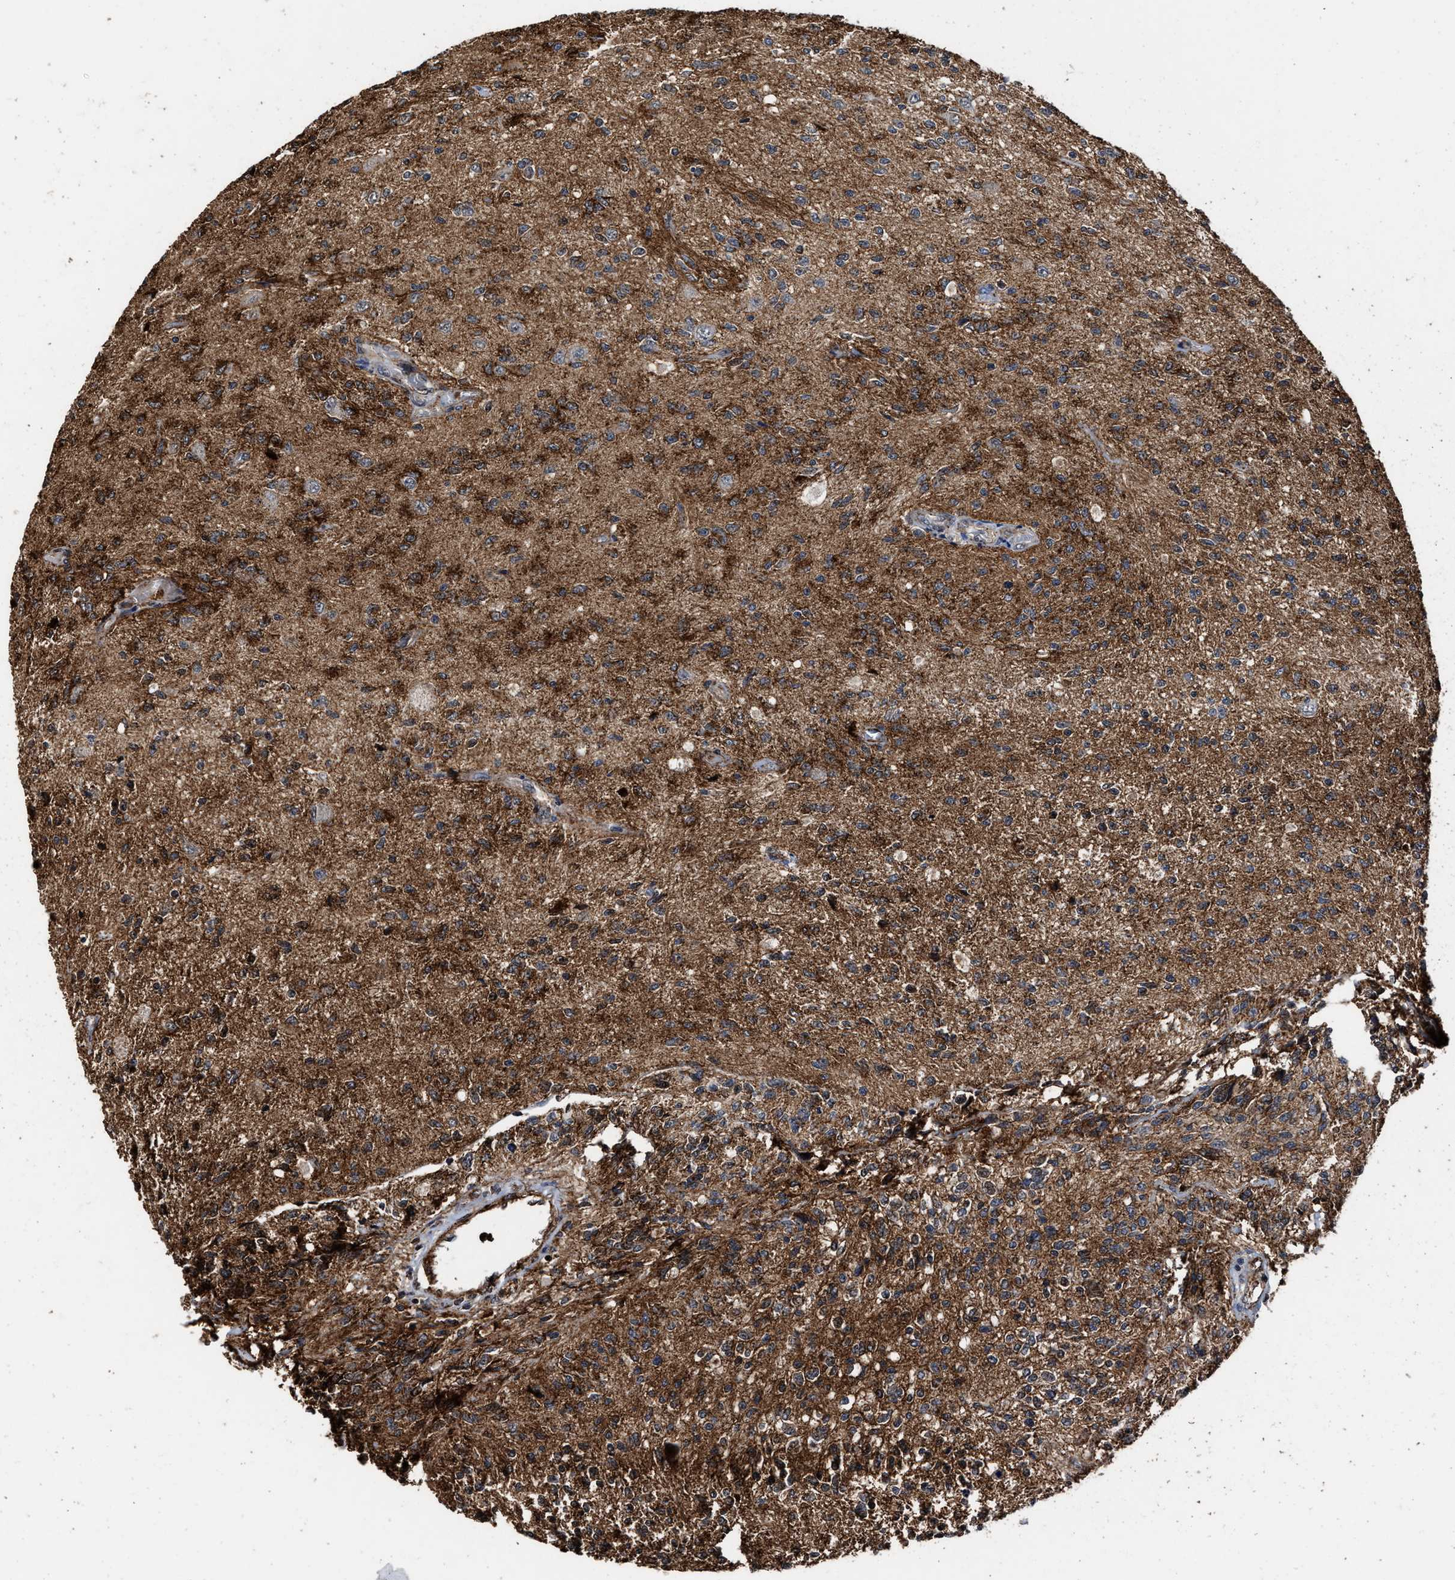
{"staining": {"intensity": "moderate", "quantity": "25%-75%", "location": "cytoplasmic/membranous"}, "tissue": "glioma", "cell_type": "Tumor cells", "image_type": "cancer", "snomed": [{"axis": "morphology", "description": "Normal tissue, NOS"}, {"axis": "morphology", "description": "Glioma, malignant, High grade"}, {"axis": "topography", "description": "Cerebral cortex"}], "caption": "Protein staining reveals moderate cytoplasmic/membranous positivity in about 25%-75% of tumor cells in malignant high-grade glioma.", "gene": "SEPTIN2", "patient": {"sex": "male", "age": 77}}